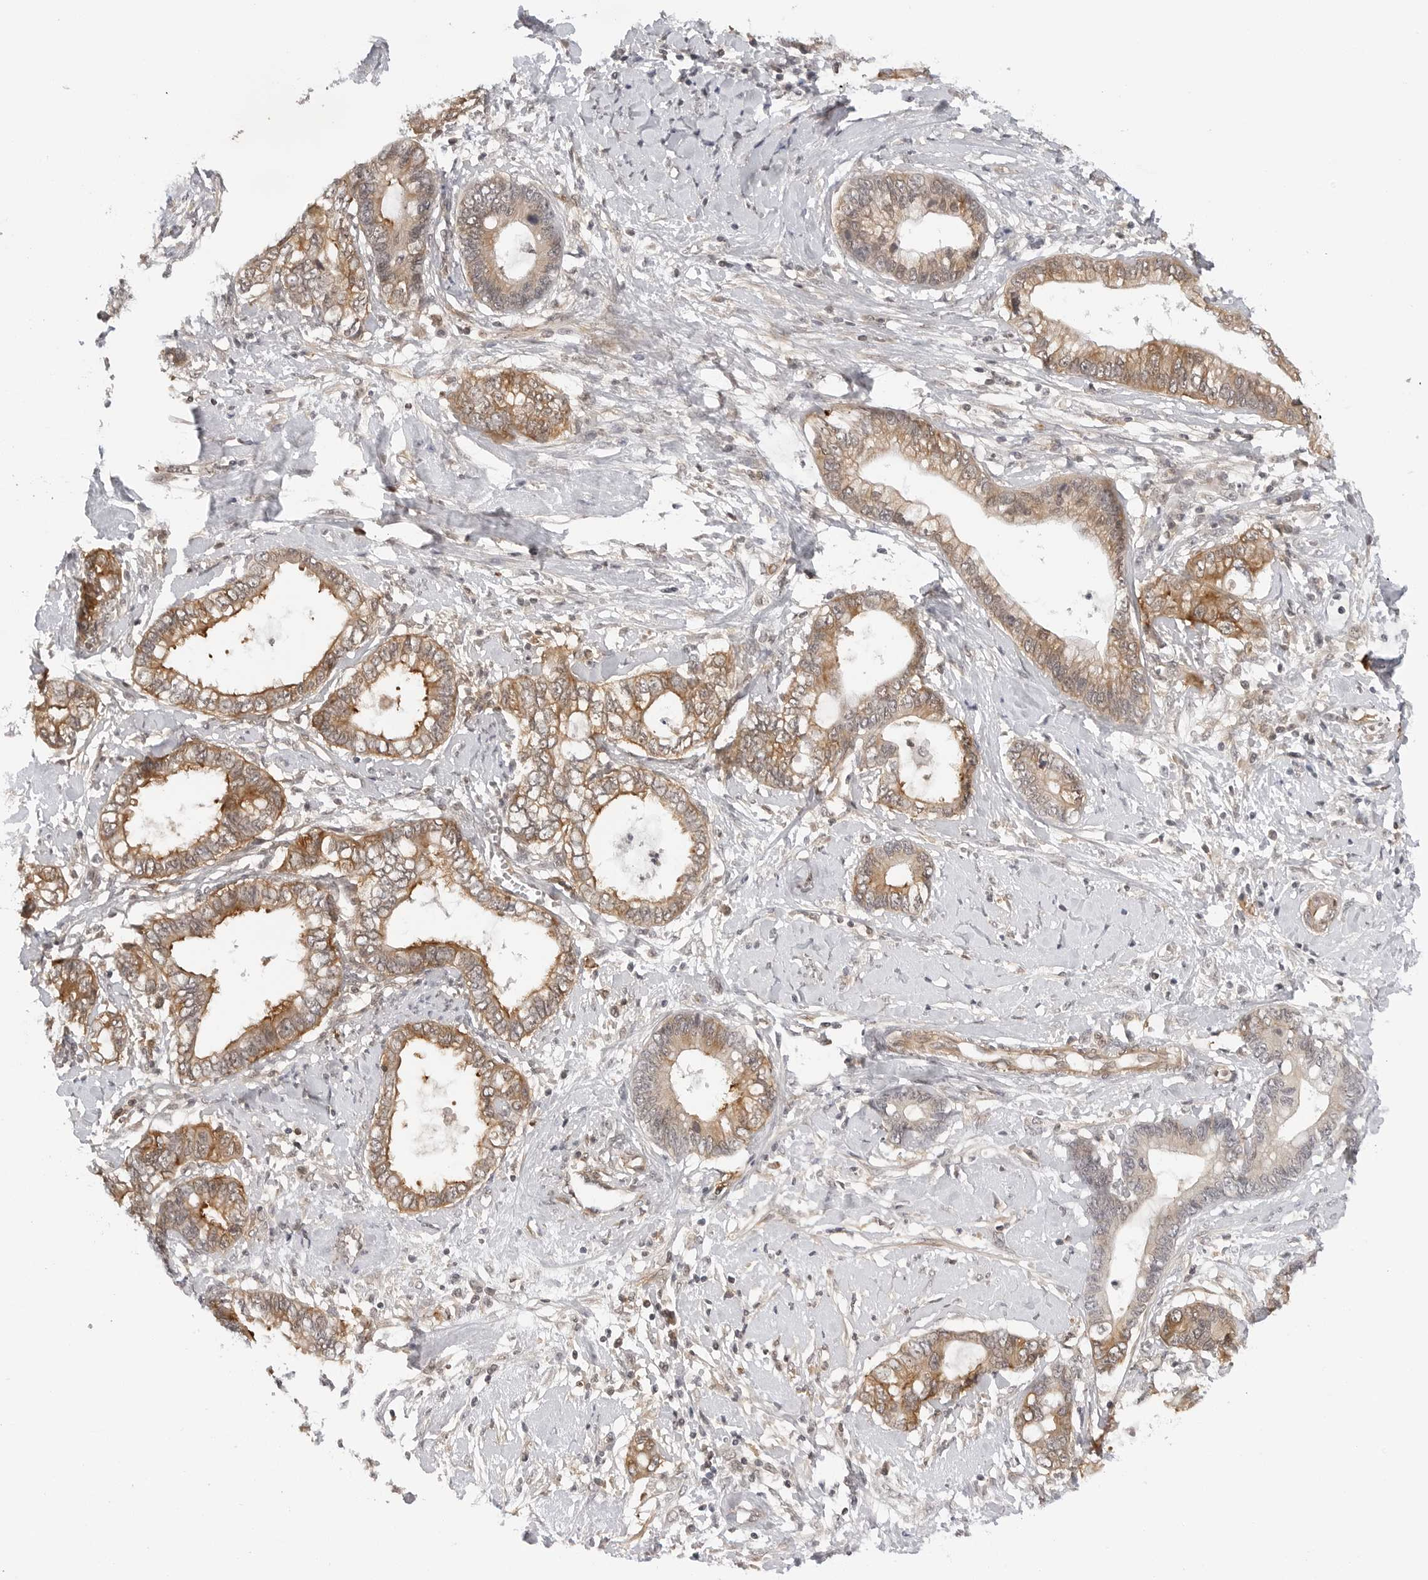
{"staining": {"intensity": "moderate", "quantity": "25%-75%", "location": "cytoplasmic/membranous"}, "tissue": "cervical cancer", "cell_type": "Tumor cells", "image_type": "cancer", "snomed": [{"axis": "morphology", "description": "Adenocarcinoma, NOS"}, {"axis": "topography", "description": "Cervix"}], "caption": "A high-resolution histopathology image shows IHC staining of adenocarcinoma (cervical), which reveals moderate cytoplasmic/membranous expression in about 25%-75% of tumor cells.", "gene": "MAP2K5", "patient": {"sex": "female", "age": 44}}